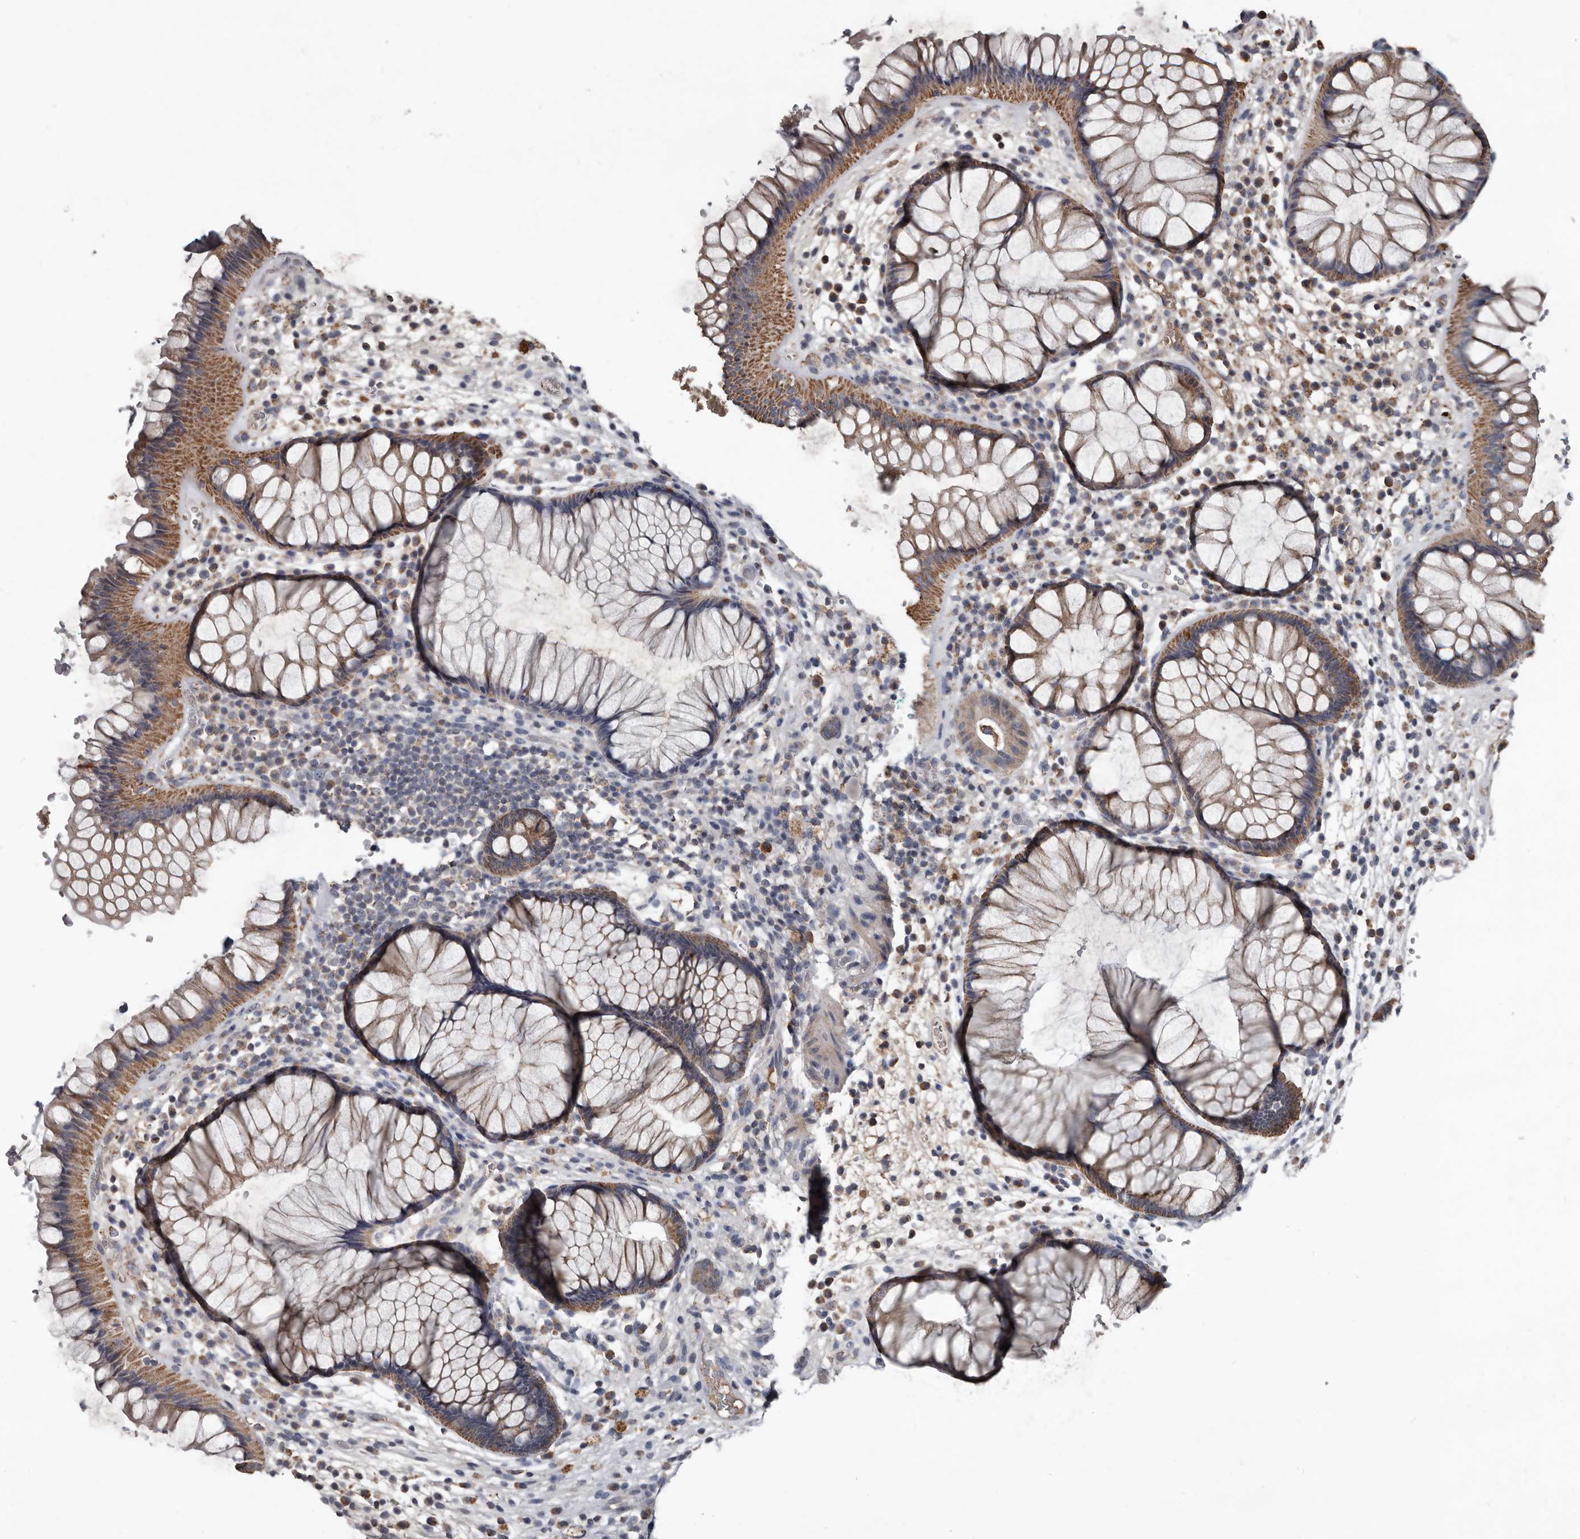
{"staining": {"intensity": "moderate", "quantity": ">75%", "location": "cytoplasmic/membranous"}, "tissue": "rectum", "cell_type": "Glandular cells", "image_type": "normal", "snomed": [{"axis": "morphology", "description": "Normal tissue, NOS"}, {"axis": "topography", "description": "Rectum"}], "caption": "Immunohistochemical staining of benign rectum exhibits >75% levels of moderate cytoplasmic/membranous protein expression in approximately >75% of glandular cells. (Stains: DAB (3,3'-diaminobenzidine) in brown, nuclei in blue, Microscopy: brightfield microscopy at high magnification).", "gene": "GREB1", "patient": {"sex": "male", "age": 51}}